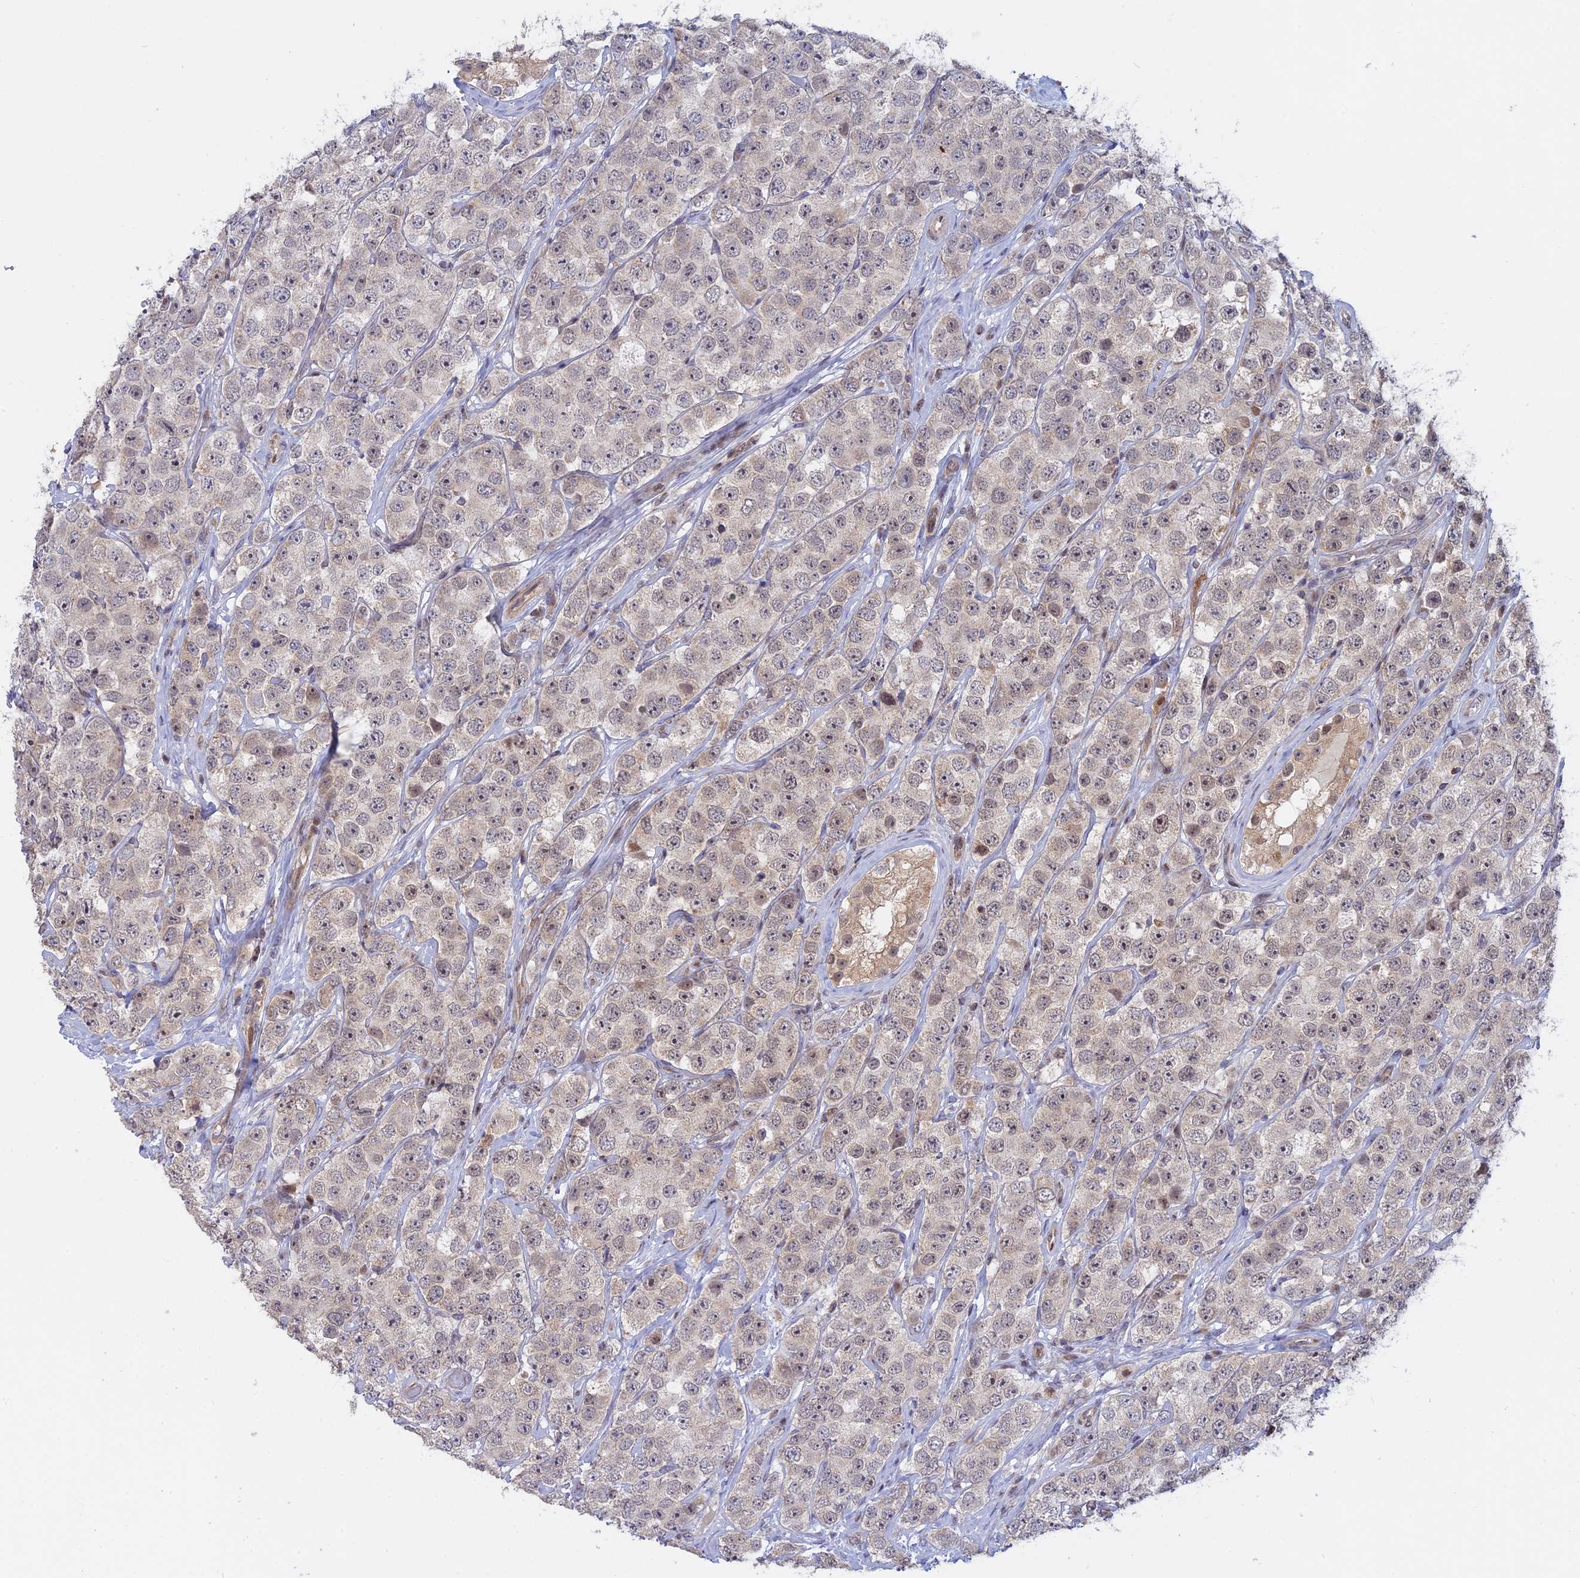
{"staining": {"intensity": "weak", "quantity": "<25%", "location": "nuclear"}, "tissue": "testis cancer", "cell_type": "Tumor cells", "image_type": "cancer", "snomed": [{"axis": "morphology", "description": "Seminoma, NOS"}, {"axis": "topography", "description": "Testis"}], "caption": "There is no significant positivity in tumor cells of testis seminoma.", "gene": "GSKIP", "patient": {"sex": "male", "age": 28}}